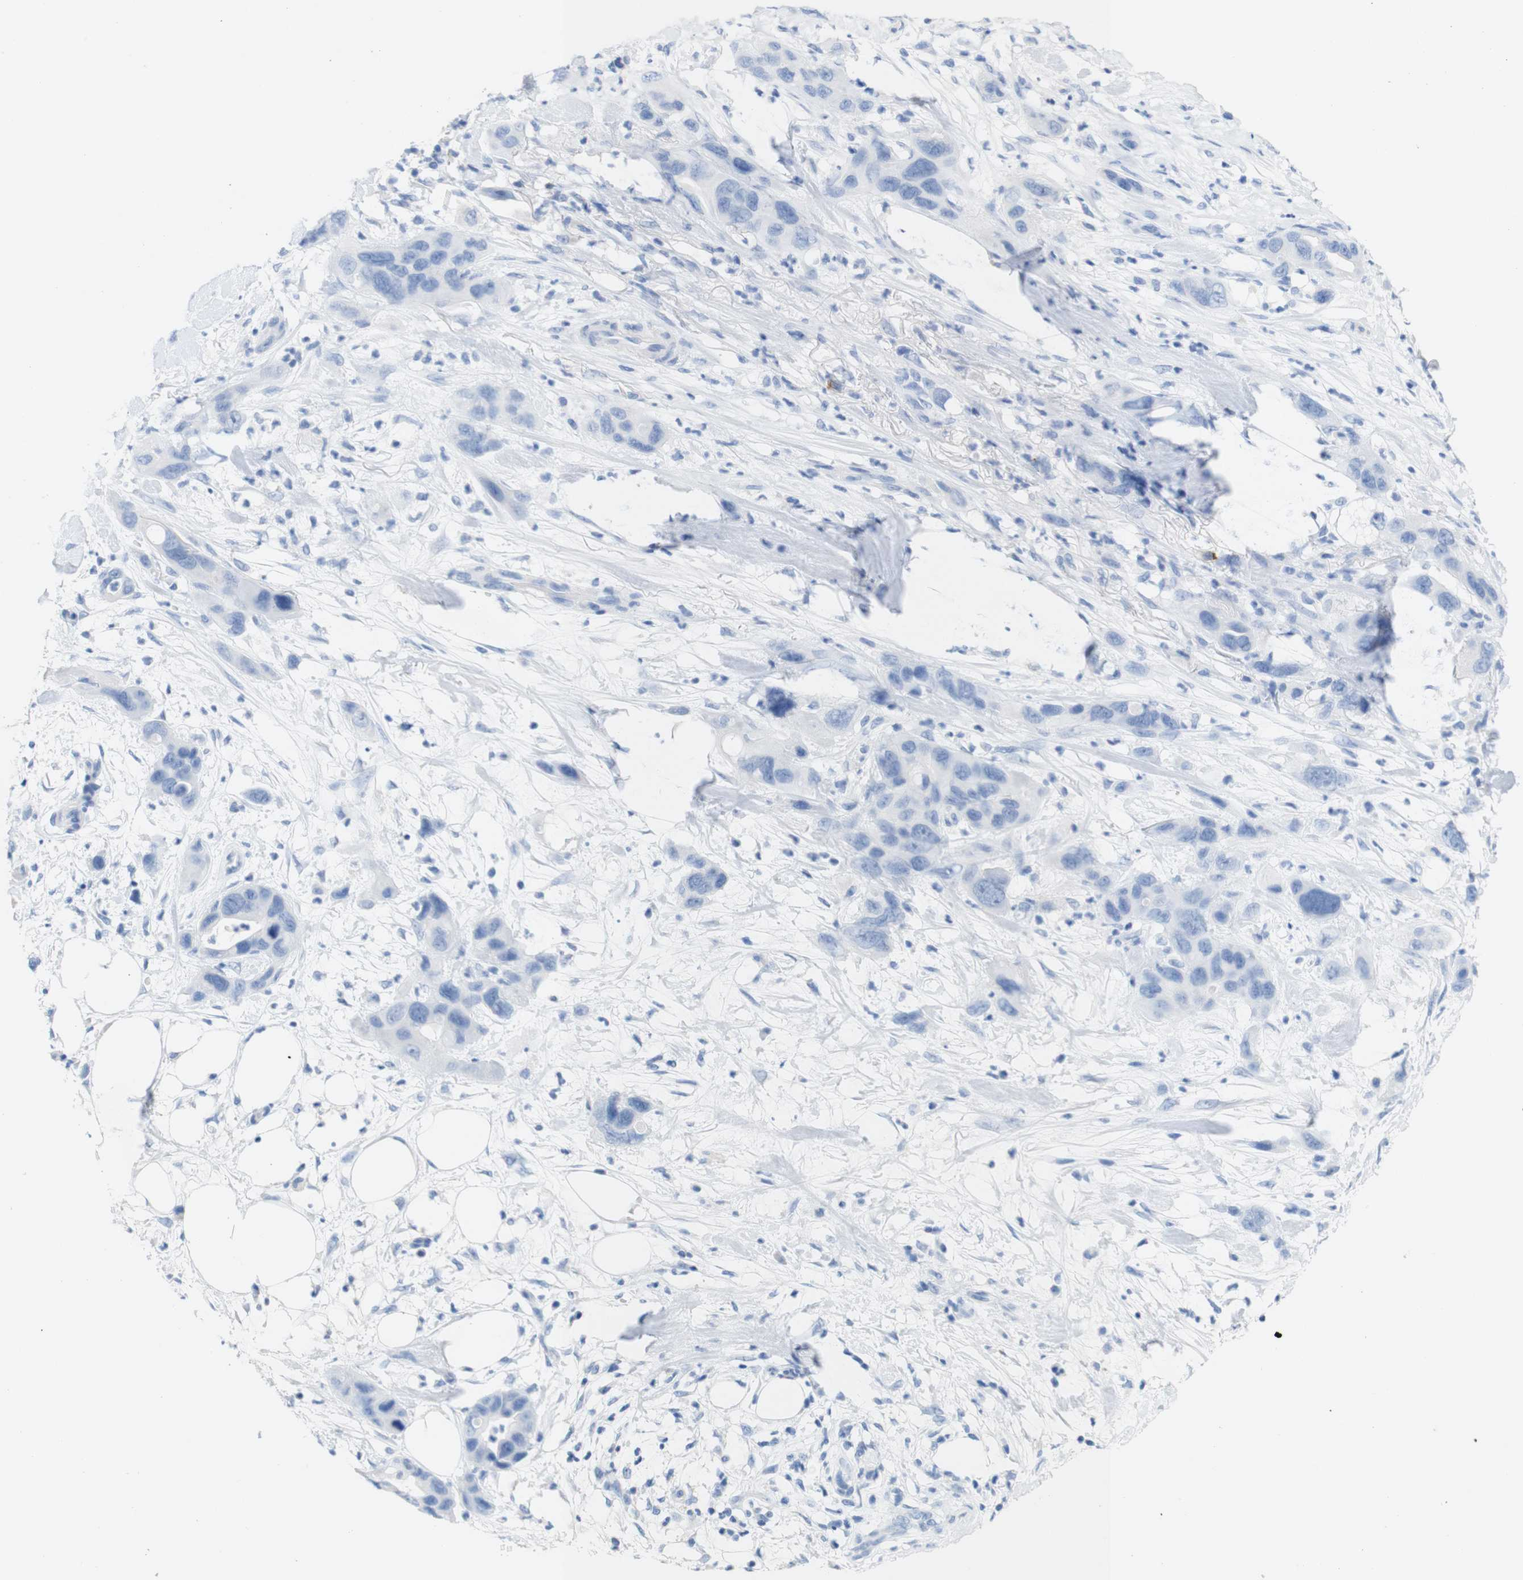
{"staining": {"intensity": "negative", "quantity": "none", "location": "none"}, "tissue": "pancreatic cancer", "cell_type": "Tumor cells", "image_type": "cancer", "snomed": [{"axis": "morphology", "description": "Adenocarcinoma, NOS"}, {"axis": "topography", "description": "Pancreas"}], "caption": "Tumor cells are negative for brown protein staining in pancreatic cancer. The staining was performed using DAB (3,3'-diaminobenzidine) to visualize the protein expression in brown, while the nuclei were stained in blue with hematoxylin (Magnification: 20x).", "gene": "LAG3", "patient": {"sex": "female", "age": 71}}